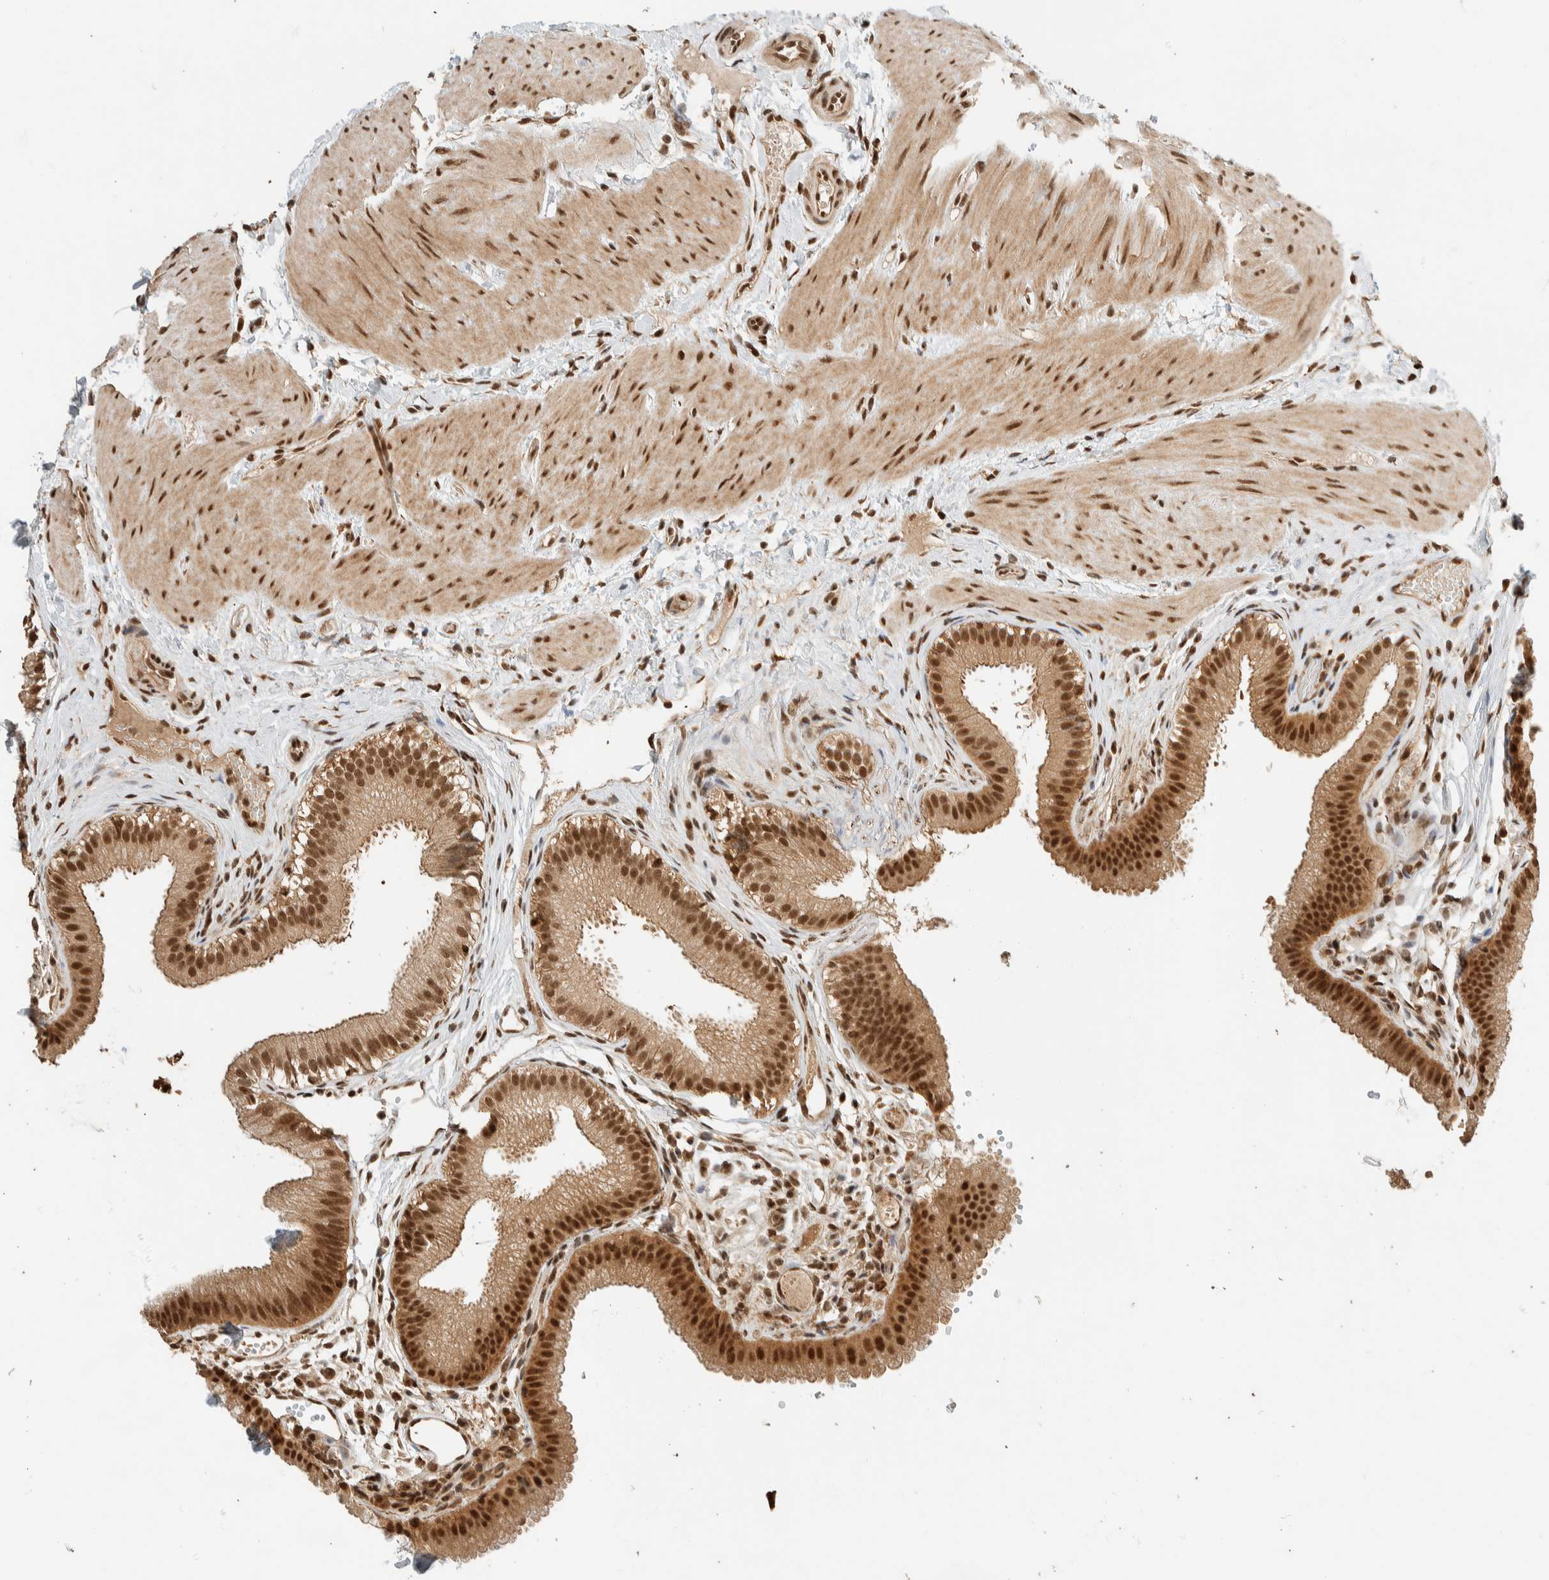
{"staining": {"intensity": "strong", "quantity": ">75%", "location": "cytoplasmic/membranous,nuclear"}, "tissue": "gallbladder", "cell_type": "Glandular cells", "image_type": "normal", "snomed": [{"axis": "morphology", "description": "Normal tissue, NOS"}, {"axis": "topography", "description": "Gallbladder"}], "caption": "Protein expression analysis of normal human gallbladder reveals strong cytoplasmic/membranous,nuclear positivity in approximately >75% of glandular cells. Nuclei are stained in blue.", "gene": "ZBTB2", "patient": {"sex": "female", "age": 26}}